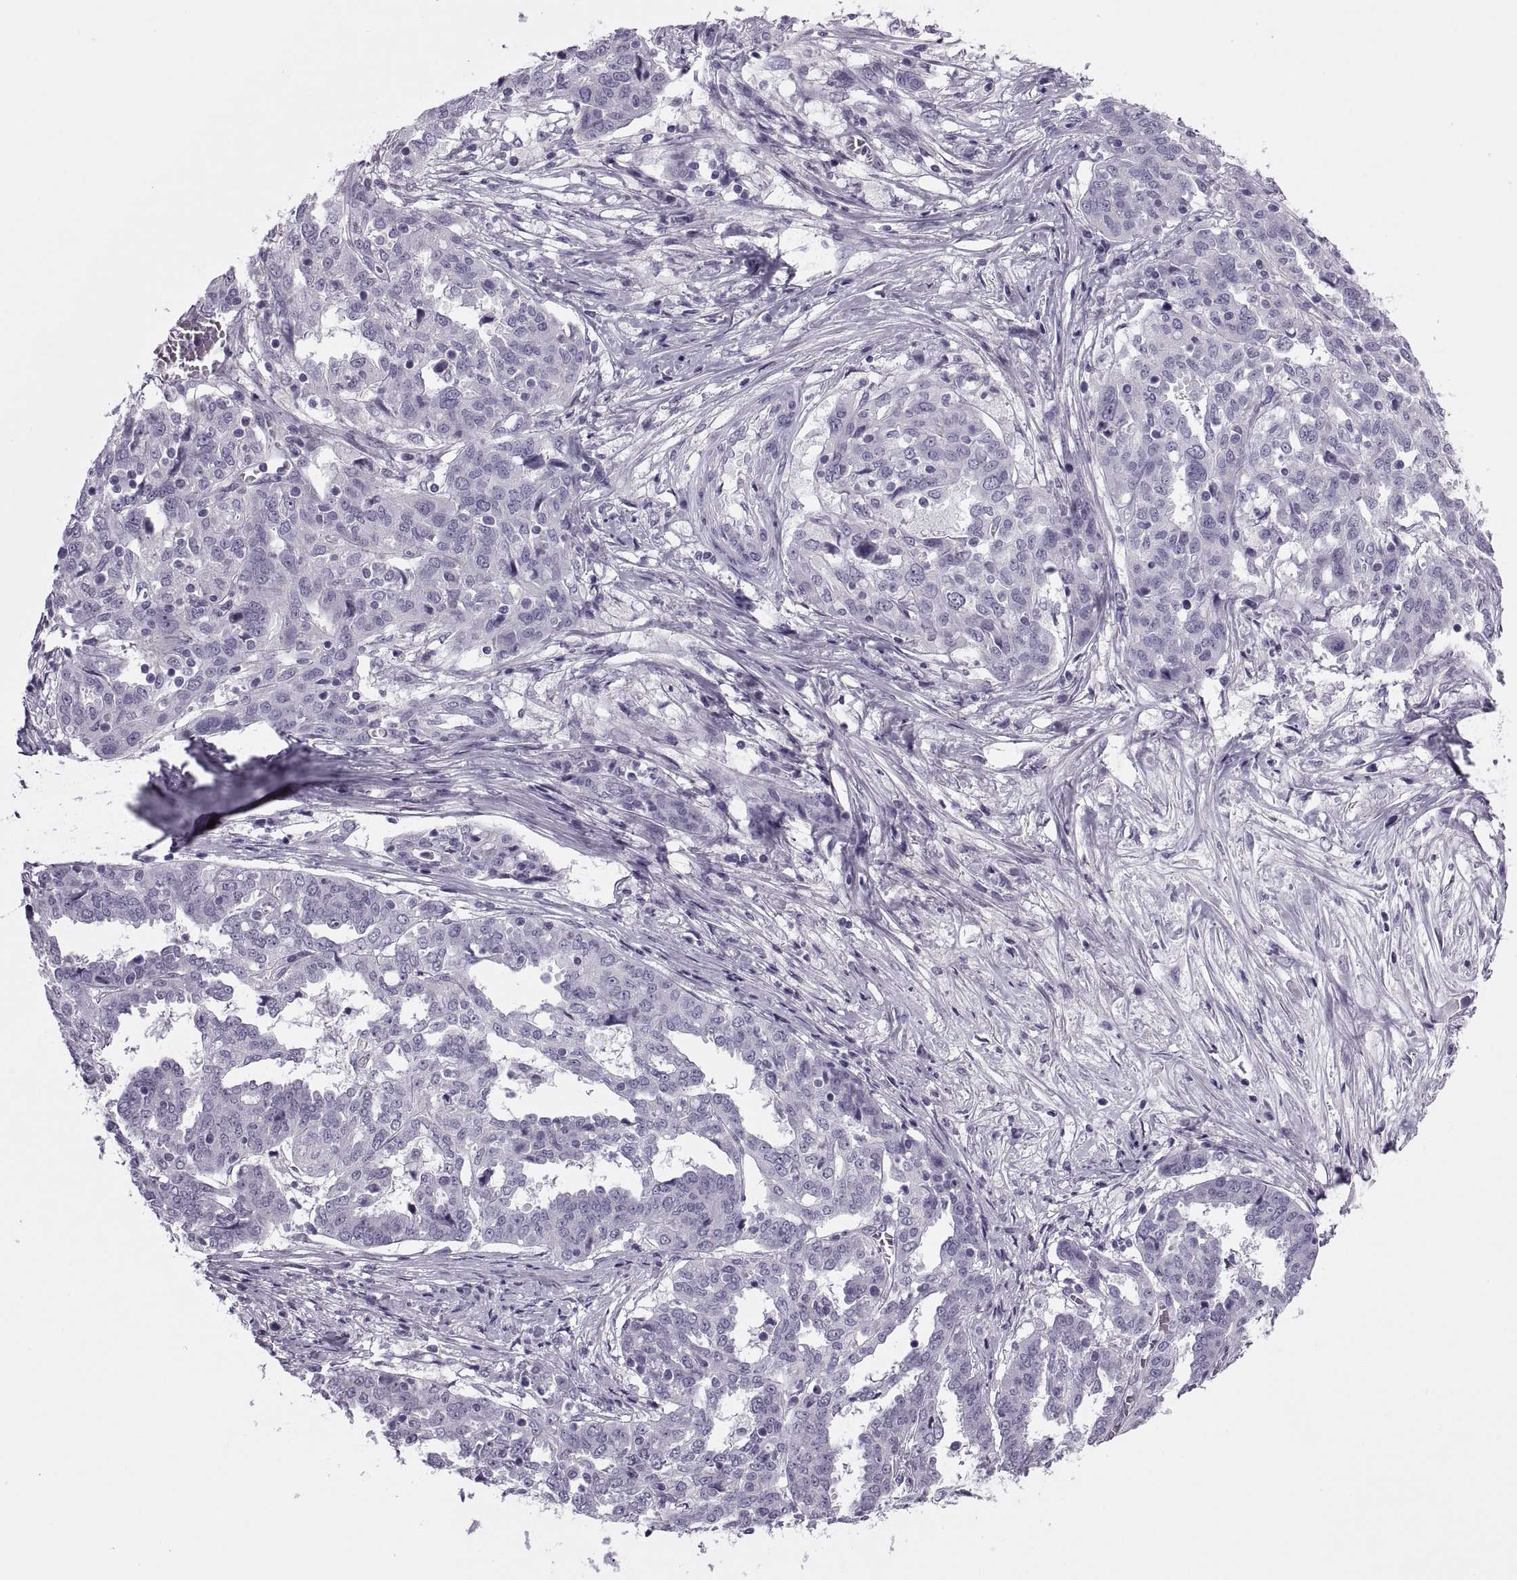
{"staining": {"intensity": "negative", "quantity": "none", "location": "none"}, "tissue": "ovarian cancer", "cell_type": "Tumor cells", "image_type": "cancer", "snomed": [{"axis": "morphology", "description": "Cystadenocarcinoma, serous, NOS"}, {"axis": "topography", "description": "Ovary"}], "caption": "IHC of ovarian cancer shows no positivity in tumor cells.", "gene": "SYNGR4", "patient": {"sex": "female", "age": 67}}